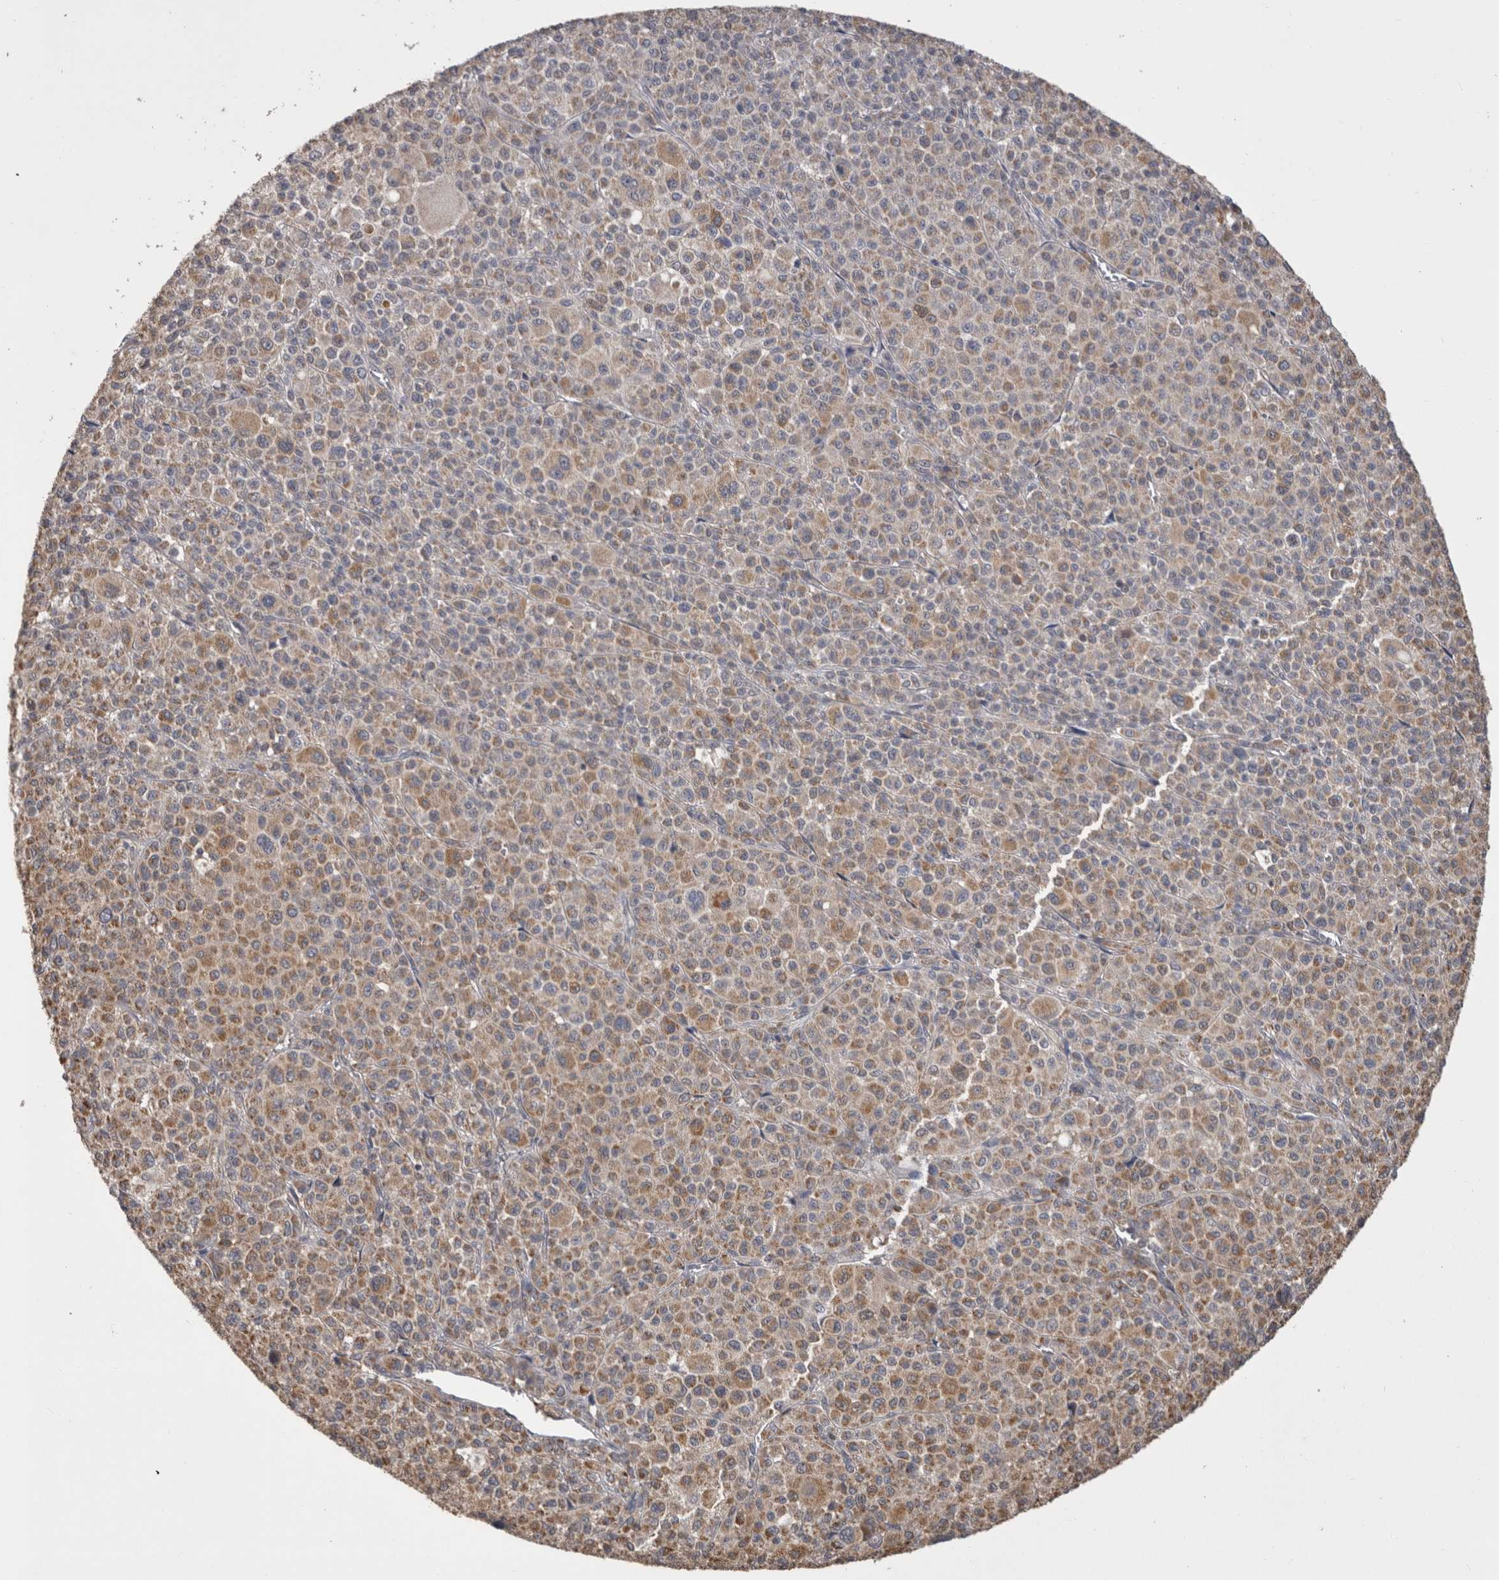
{"staining": {"intensity": "weak", "quantity": "25%-75%", "location": "cytoplasmic/membranous"}, "tissue": "melanoma", "cell_type": "Tumor cells", "image_type": "cancer", "snomed": [{"axis": "morphology", "description": "Malignant melanoma, Metastatic site"}, {"axis": "topography", "description": "Skin"}], "caption": "High-magnification brightfield microscopy of malignant melanoma (metastatic site) stained with DAB (brown) and counterstained with hematoxylin (blue). tumor cells exhibit weak cytoplasmic/membranous expression is present in approximately25%-75% of cells.", "gene": "PREP", "patient": {"sex": "female", "age": 74}}